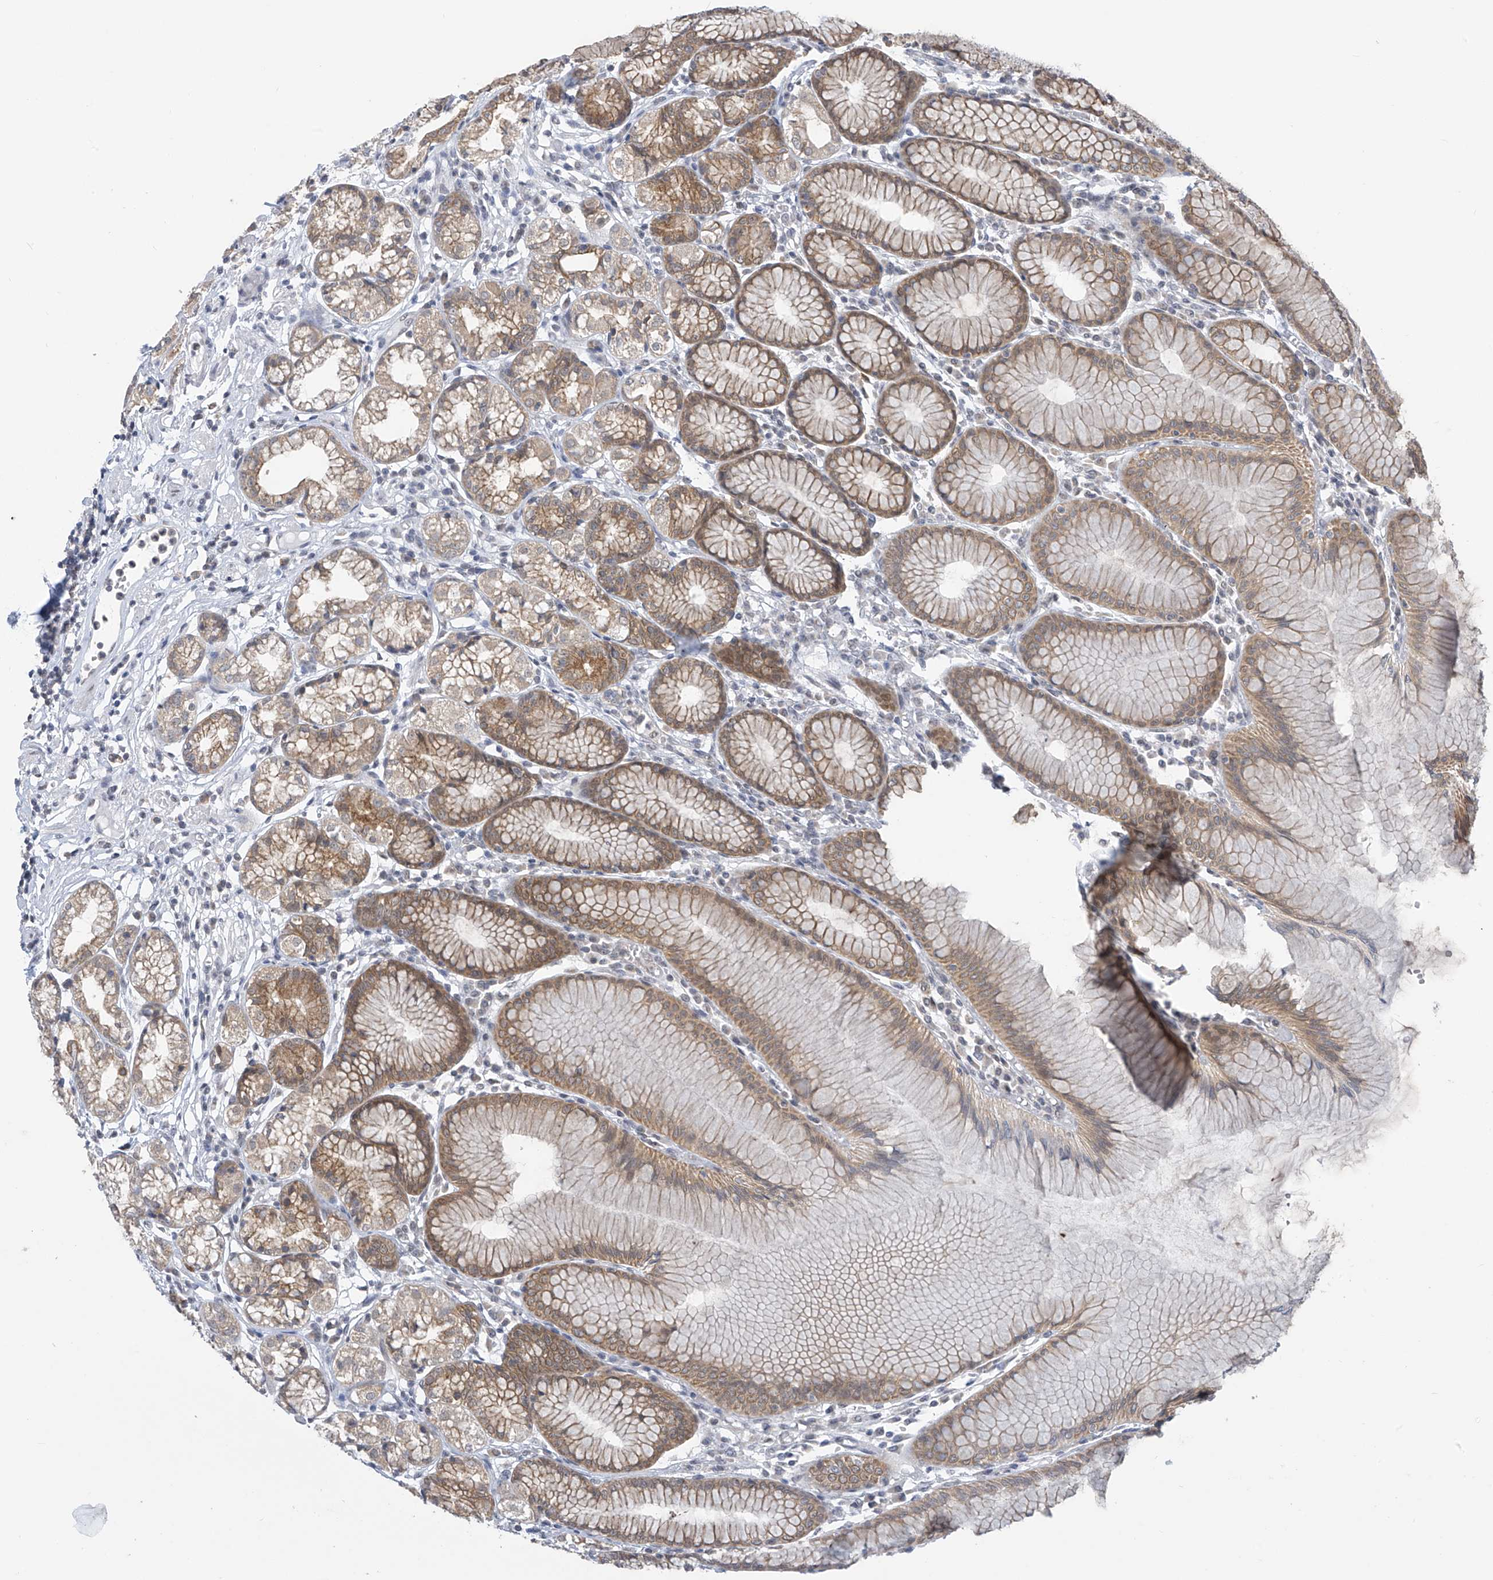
{"staining": {"intensity": "moderate", "quantity": "25%-75%", "location": "cytoplasmic/membranous"}, "tissue": "stomach", "cell_type": "Glandular cells", "image_type": "normal", "snomed": [{"axis": "morphology", "description": "Normal tissue, NOS"}, {"axis": "topography", "description": "Stomach"}], "caption": "Brown immunohistochemical staining in normal stomach reveals moderate cytoplasmic/membranous staining in about 25%-75% of glandular cells. Using DAB (3,3'-diaminobenzidine) (brown) and hematoxylin (blue) stains, captured at high magnification using brightfield microscopy.", "gene": "APLF", "patient": {"sex": "female", "age": 57}}